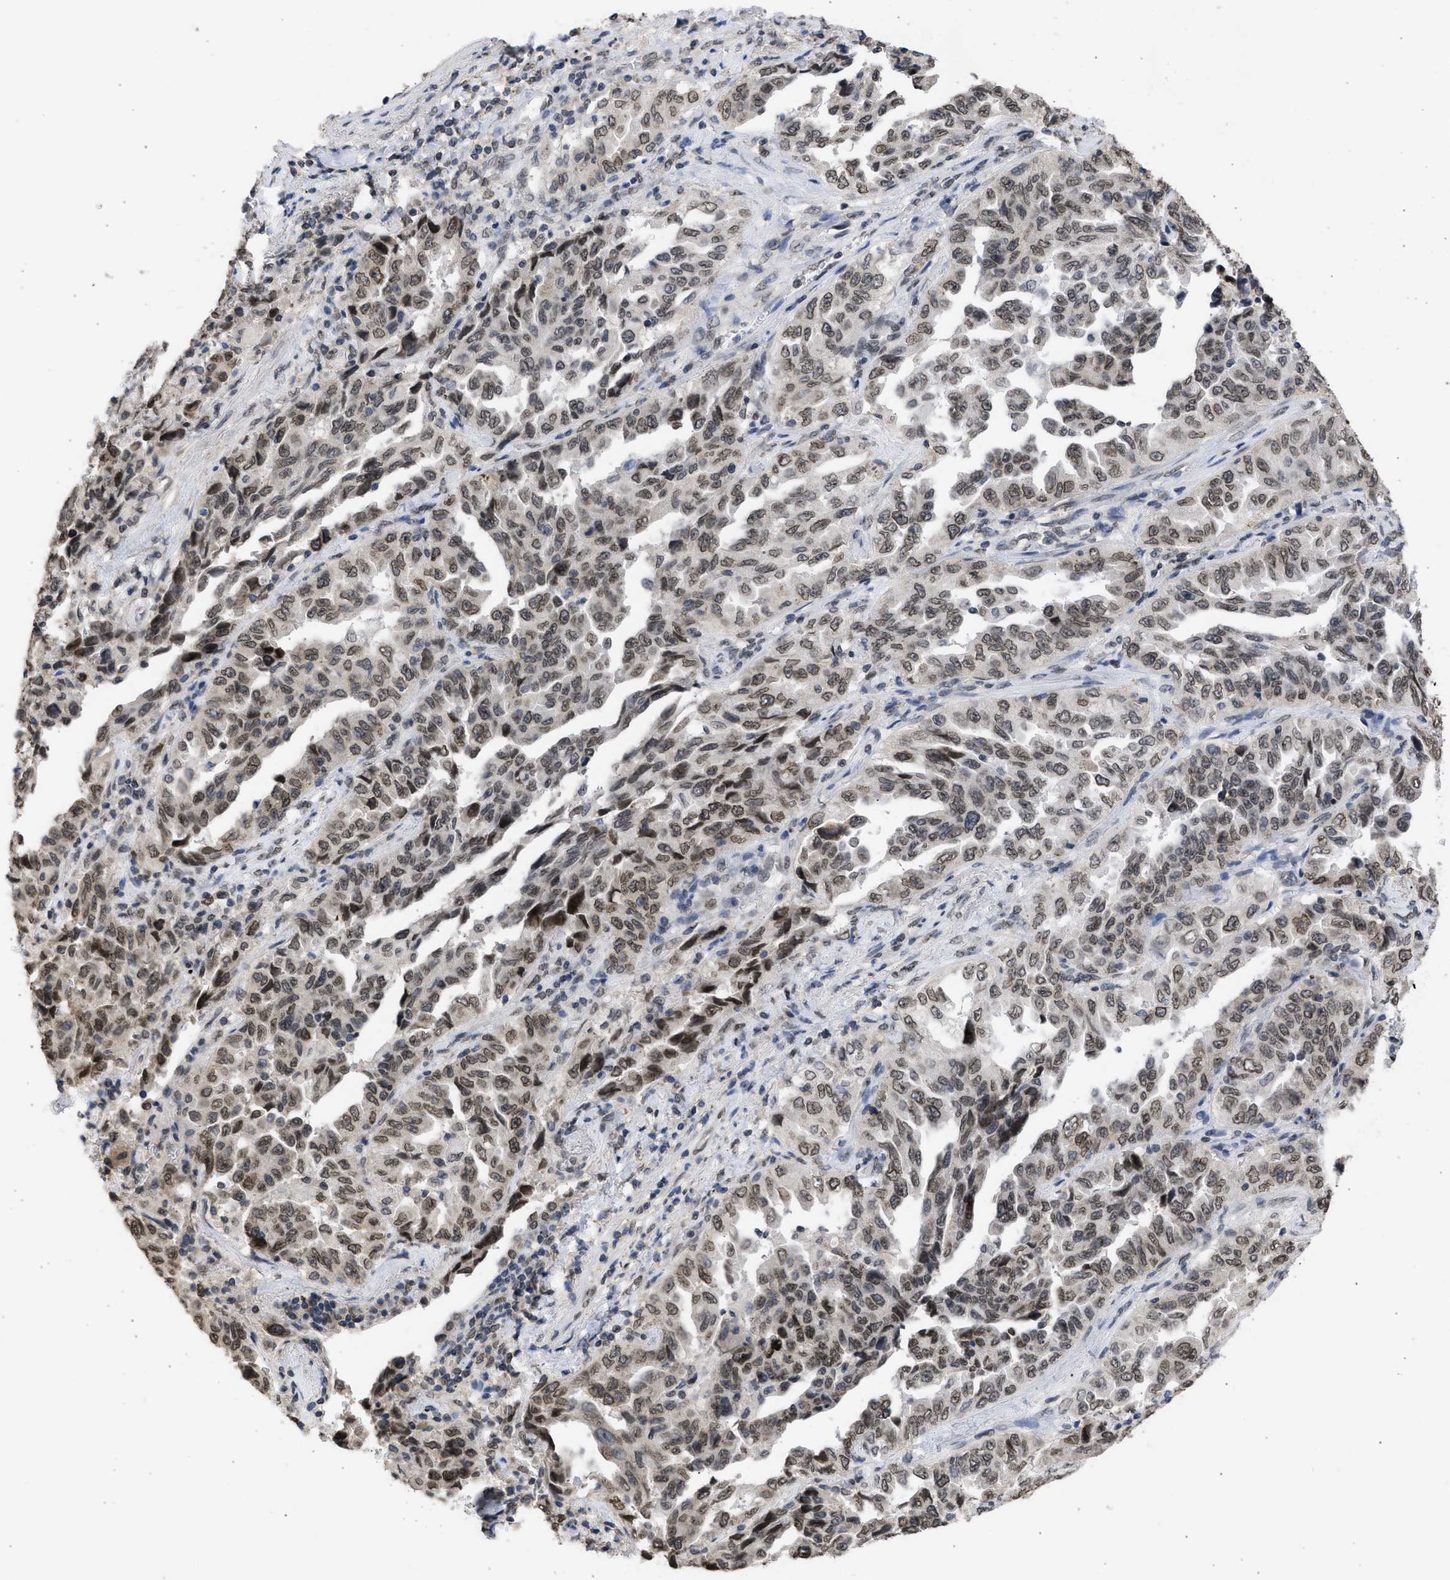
{"staining": {"intensity": "weak", "quantity": "25%-75%", "location": "cytoplasmic/membranous,nuclear"}, "tissue": "lung cancer", "cell_type": "Tumor cells", "image_type": "cancer", "snomed": [{"axis": "morphology", "description": "Adenocarcinoma, NOS"}, {"axis": "topography", "description": "Lung"}], "caption": "Immunohistochemistry photomicrograph of neoplastic tissue: human adenocarcinoma (lung) stained using immunohistochemistry (IHC) shows low levels of weak protein expression localized specifically in the cytoplasmic/membranous and nuclear of tumor cells, appearing as a cytoplasmic/membranous and nuclear brown color.", "gene": "NUP35", "patient": {"sex": "female", "age": 51}}